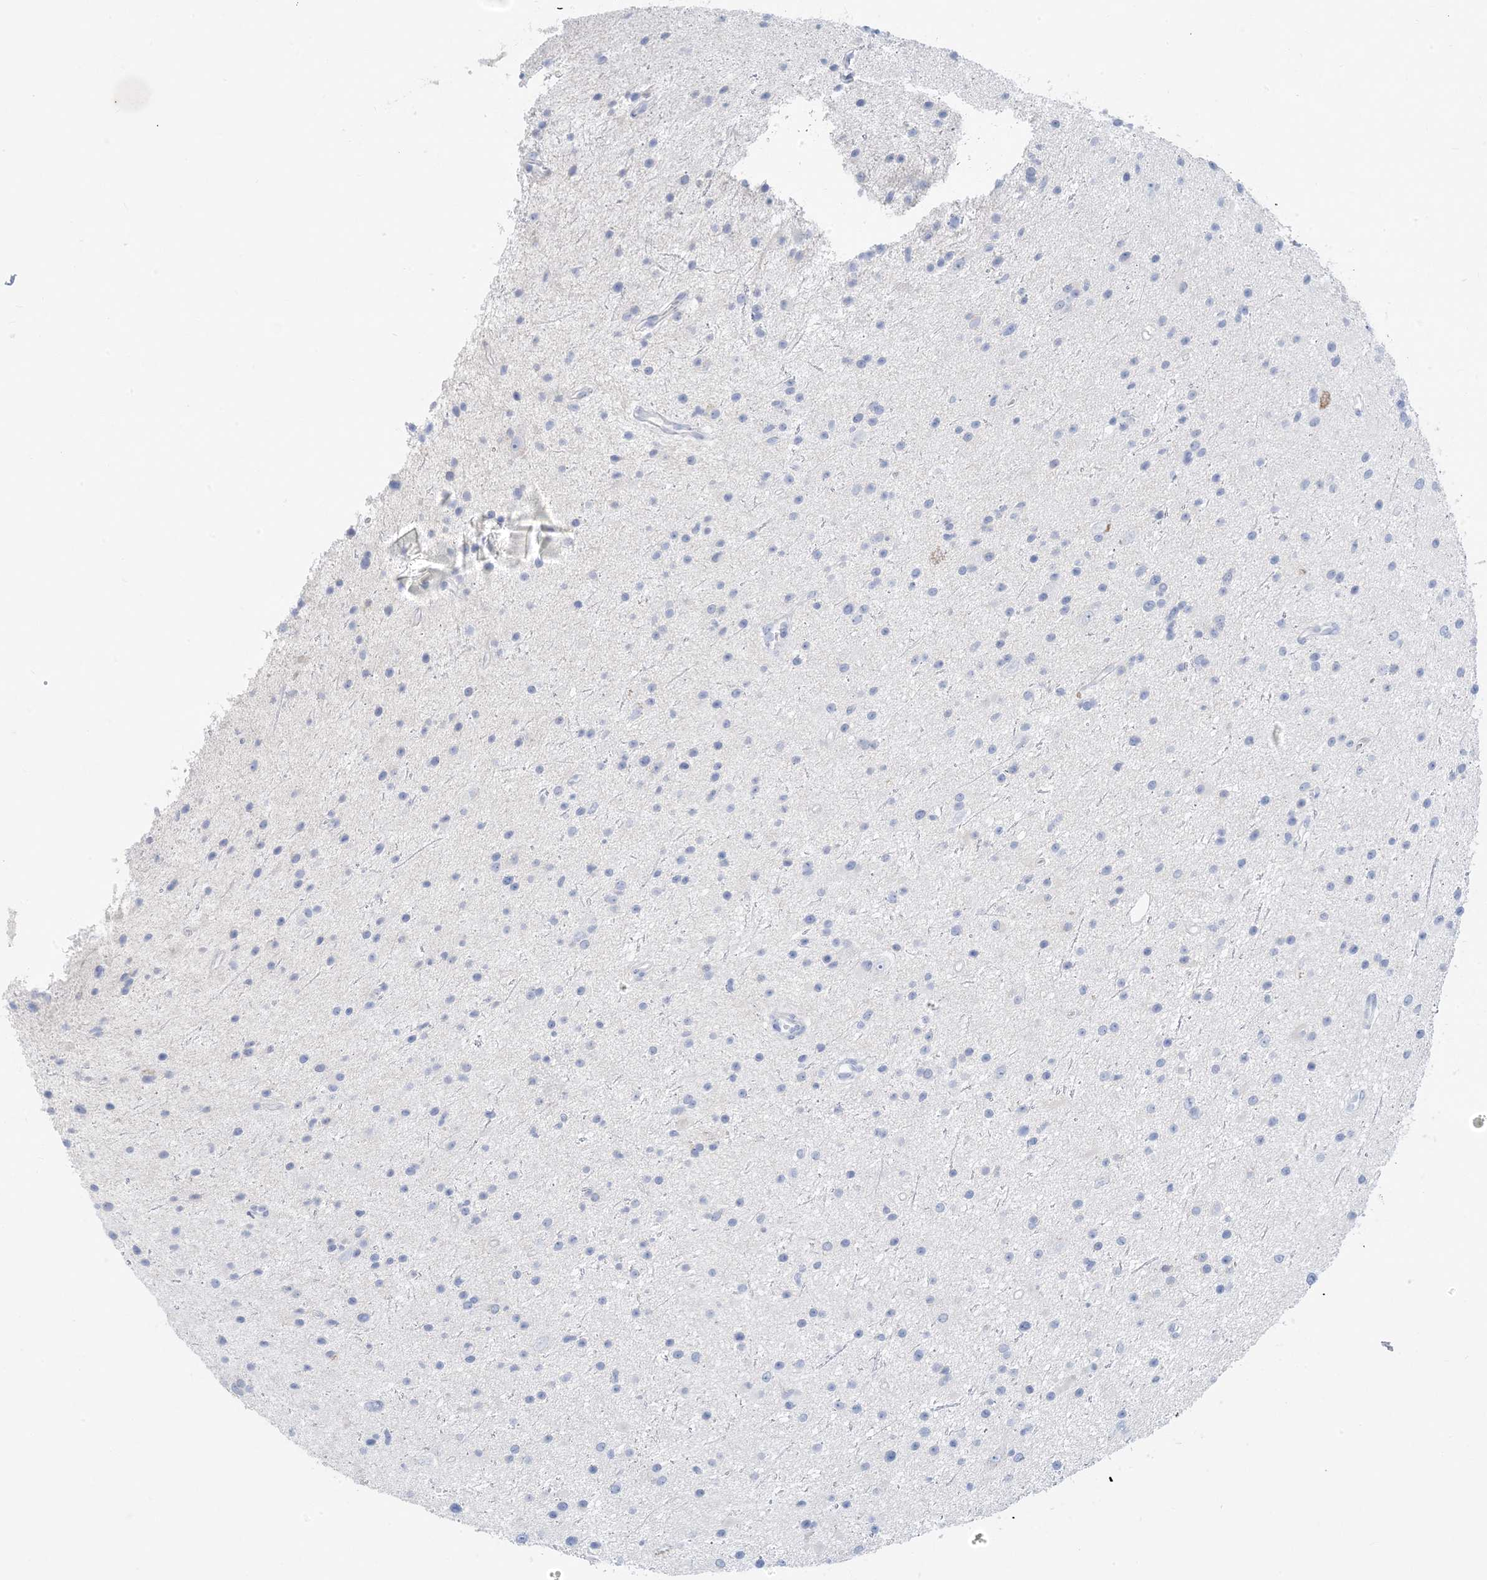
{"staining": {"intensity": "negative", "quantity": "none", "location": "none"}, "tissue": "glioma", "cell_type": "Tumor cells", "image_type": "cancer", "snomed": [{"axis": "morphology", "description": "Glioma, malignant, Low grade"}, {"axis": "topography", "description": "Cerebral cortex"}], "caption": "A micrograph of human glioma is negative for staining in tumor cells.", "gene": "SH3YL1", "patient": {"sex": "female", "age": 39}}